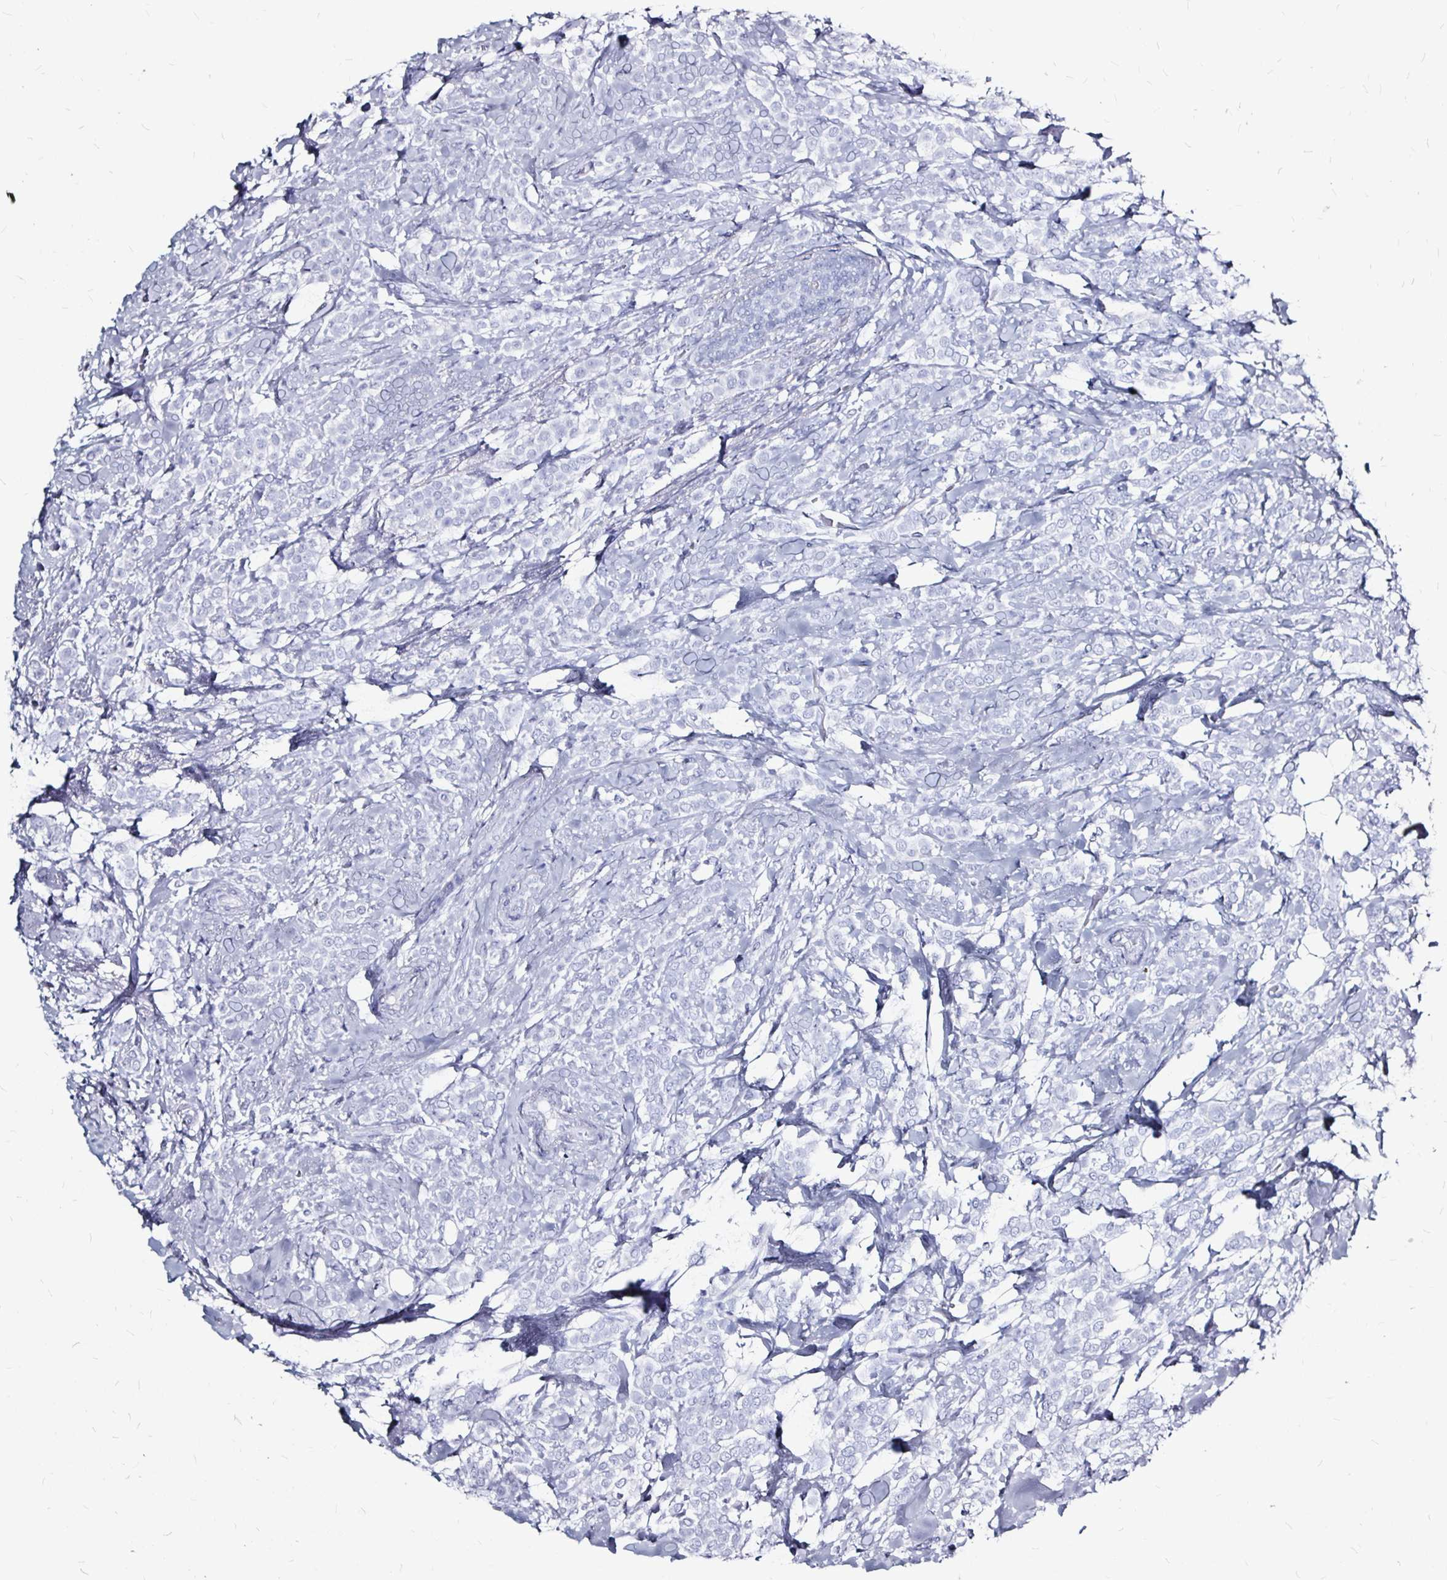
{"staining": {"intensity": "negative", "quantity": "none", "location": "none"}, "tissue": "breast cancer", "cell_type": "Tumor cells", "image_type": "cancer", "snomed": [{"axis": "morphology", "description": "Lobular carcinoma"}, {"axis": "topography", "description": "Breast"}], "caption": "High power microscopy image of an immunohistochemistry (IHC) histopathology image of breast cancer, revealing no significant staining in tumor cells. Nuclei are stained in blue.", "gene": "LUZP4", "patient": {"sex": "female", "age": 49}}